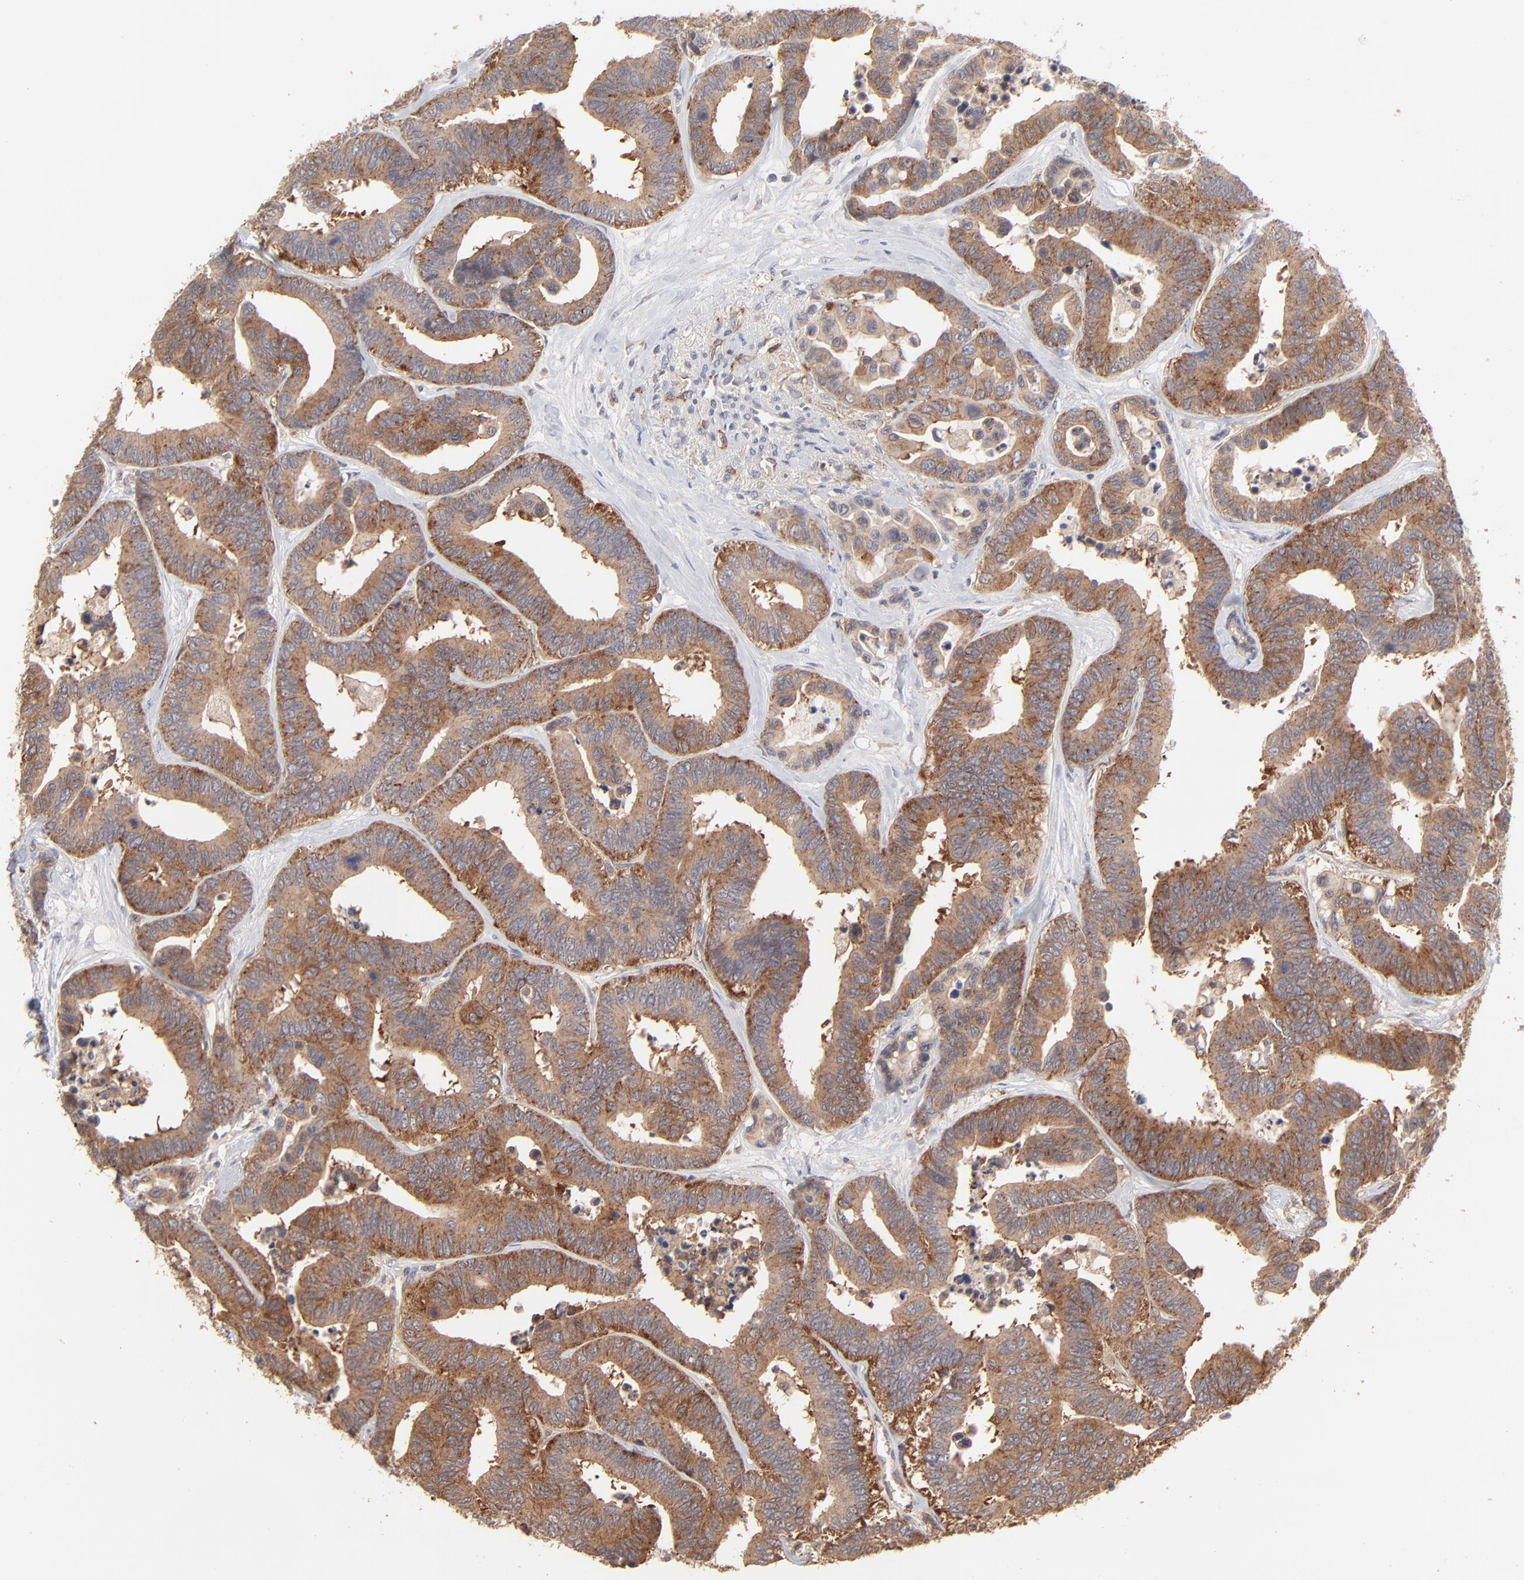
{"staining": {"intensity": "strong", "quantity": ">75%", "location": "cytoplasmic/membranous"}, "tissue": "colorectal cancer", "cell_type": "Tumor cells", "image_type": "cancer", "snomed": [{"axis": "morphology", "description": "Adenocarcinoma, NOS"}, {"axis": "topography", "description": "Colon"}], "caption": "Immunohistochemistry (IHC) staining of colorectal adenocarcinoma, which shows high levels of strong cytoplasmic/membranous staining in approximately >75% of tumor cells indicating strong cytoplasmic/membranous protein expression. The staining was performed using DAB (brown) for protein detection and nuclei were counterstained in hematoxylin (blue).", "gene": "IVNS1ABP", "patient": {"sex": "male", "age": 82}}